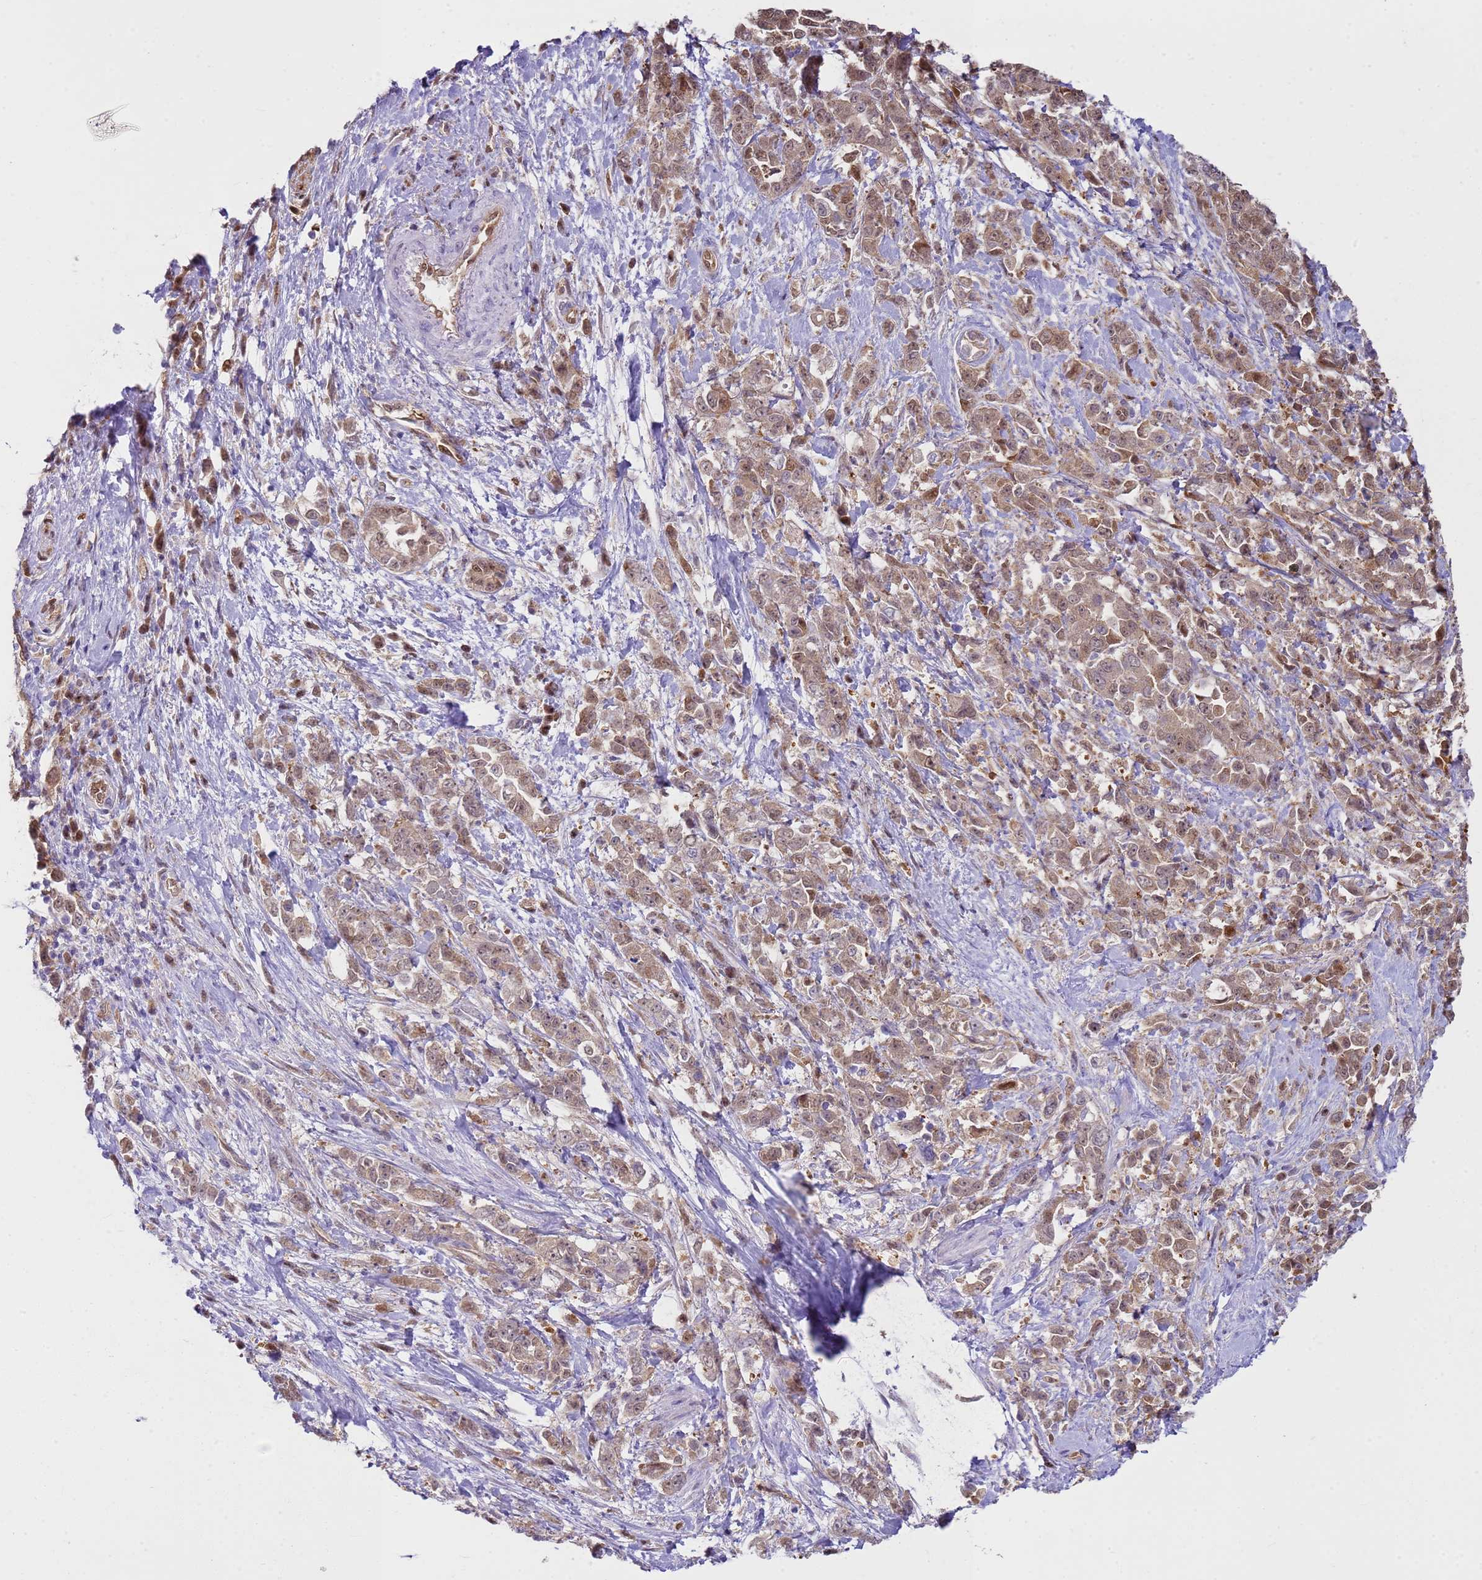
{"staining": {"intensity": "weak", "quantity": ">75%", "location": "cytoplasmic/membranous,nuclear"}, "tissue": "pancreatic cancer", "cell_type": "Tumor cells", "image_type": "cancer", "snomed": [{"axis": "morphology", "description": "Normal tissue, NOS"}, {"axis": "morphology", "description": "Adenocarcinoma, NOS"}, {"axis": "topography", "description": "Pancreas"}], "caption": "Weak cytoplasmic/membranous and nuclear staining for a protein is identified in approximately >75% of tumor cells of pancreatic cancer (adenocarcinoma) using immunohistochemistry (IHC).", "gene": "YWHAE", "patient": {"sex": "female", "age": 64}}